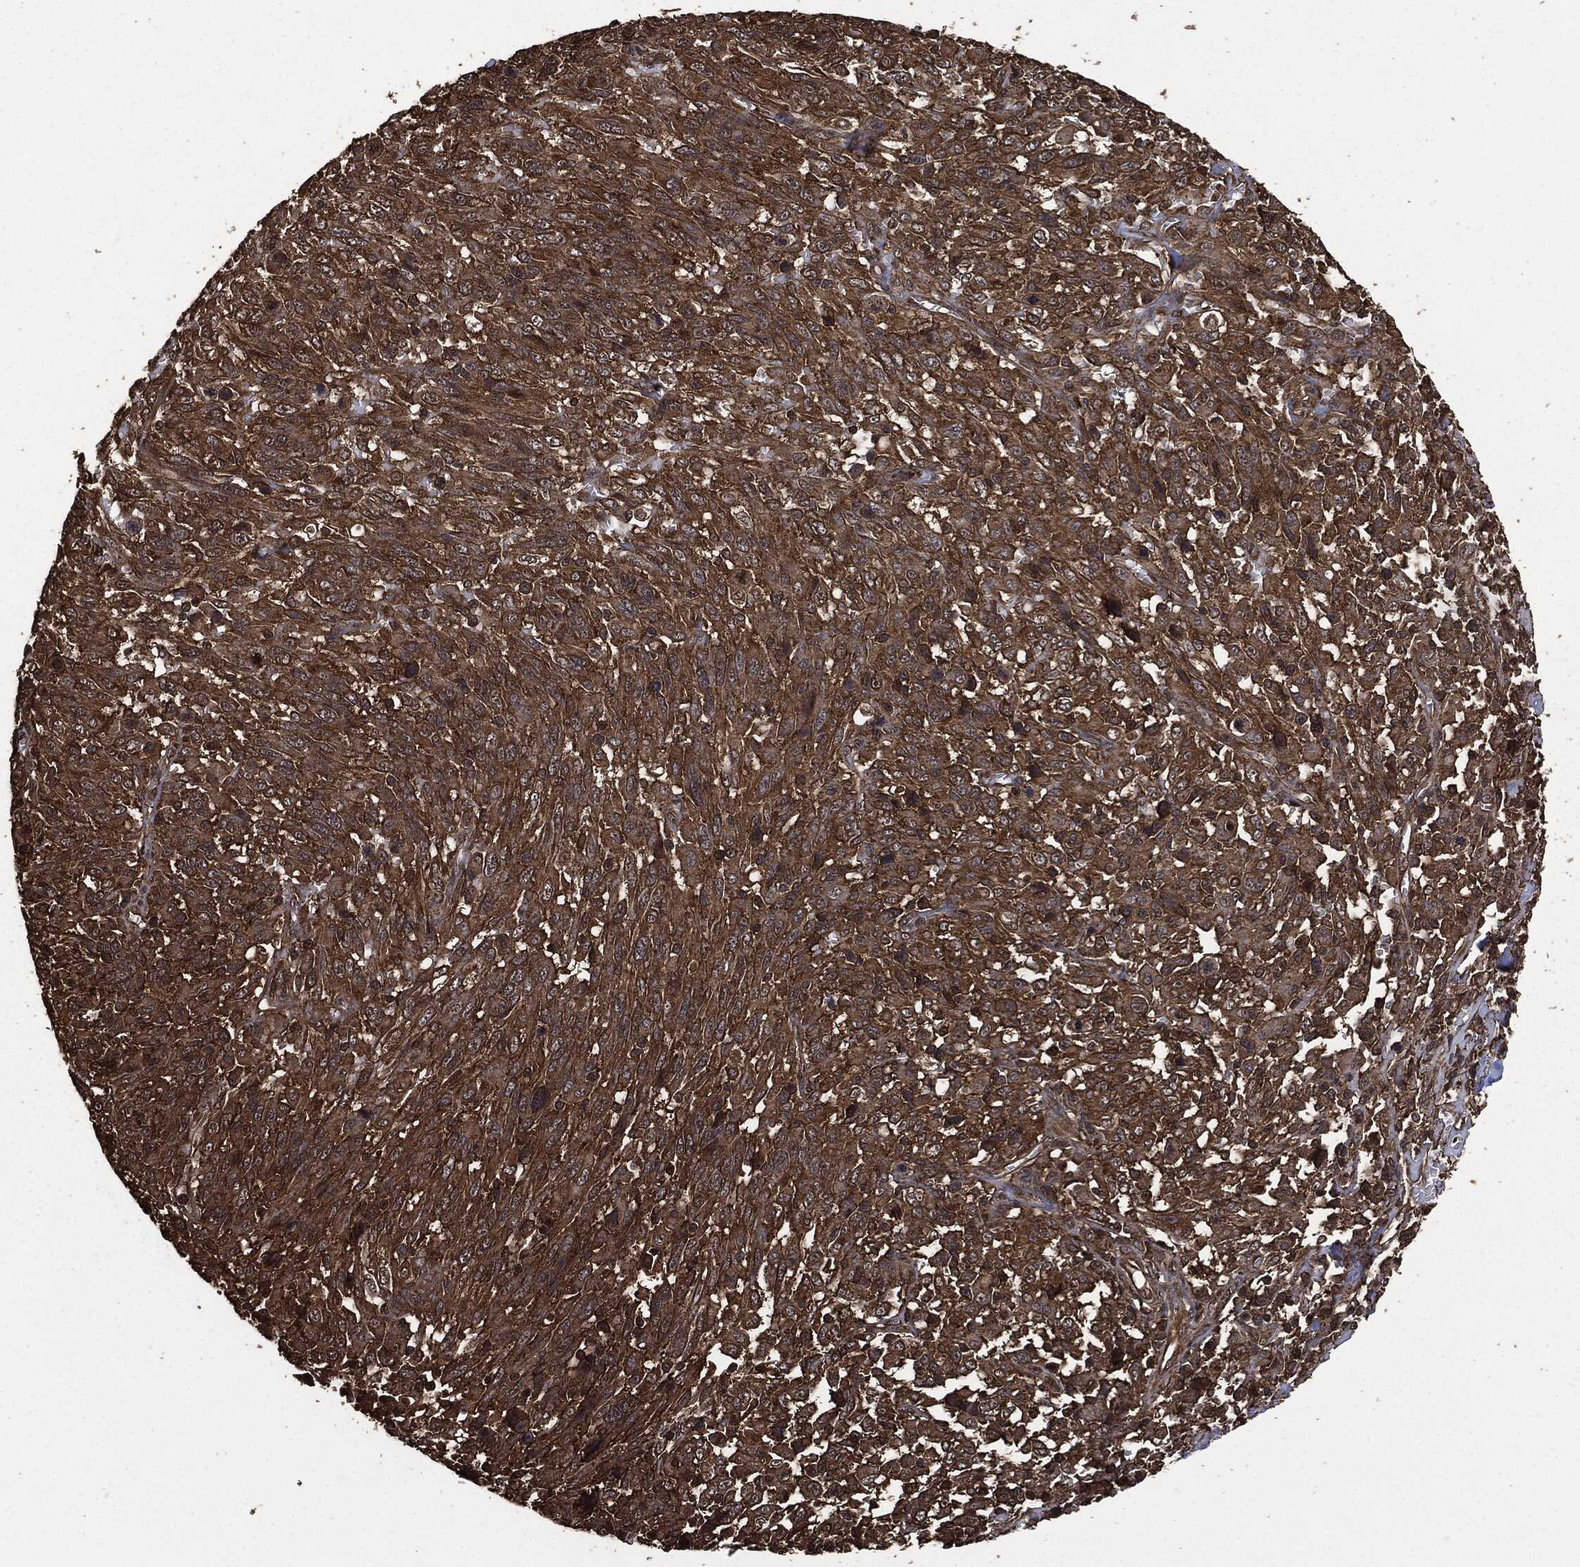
{"staining": {"intensity": "strong", "quantity": ">75%", "location": "cytoplasmic/membranous"}, "tissue": "melanoma", "cell_type": "Tumor cells", "image_type": "cancer", "snomed": [{"axis": "morphology", "description": "Malignant melanoma, NOS"}, {"axis": "topography", "description": "Skin"}], "caption": "Immunohistochemical staining of human melanoma demonstrates strong cytoplasmic/membranous protein expression in approximately >75% of tumor cells.", "gene": "HRAS", "patient": {"sex": "female", "age": 91}}